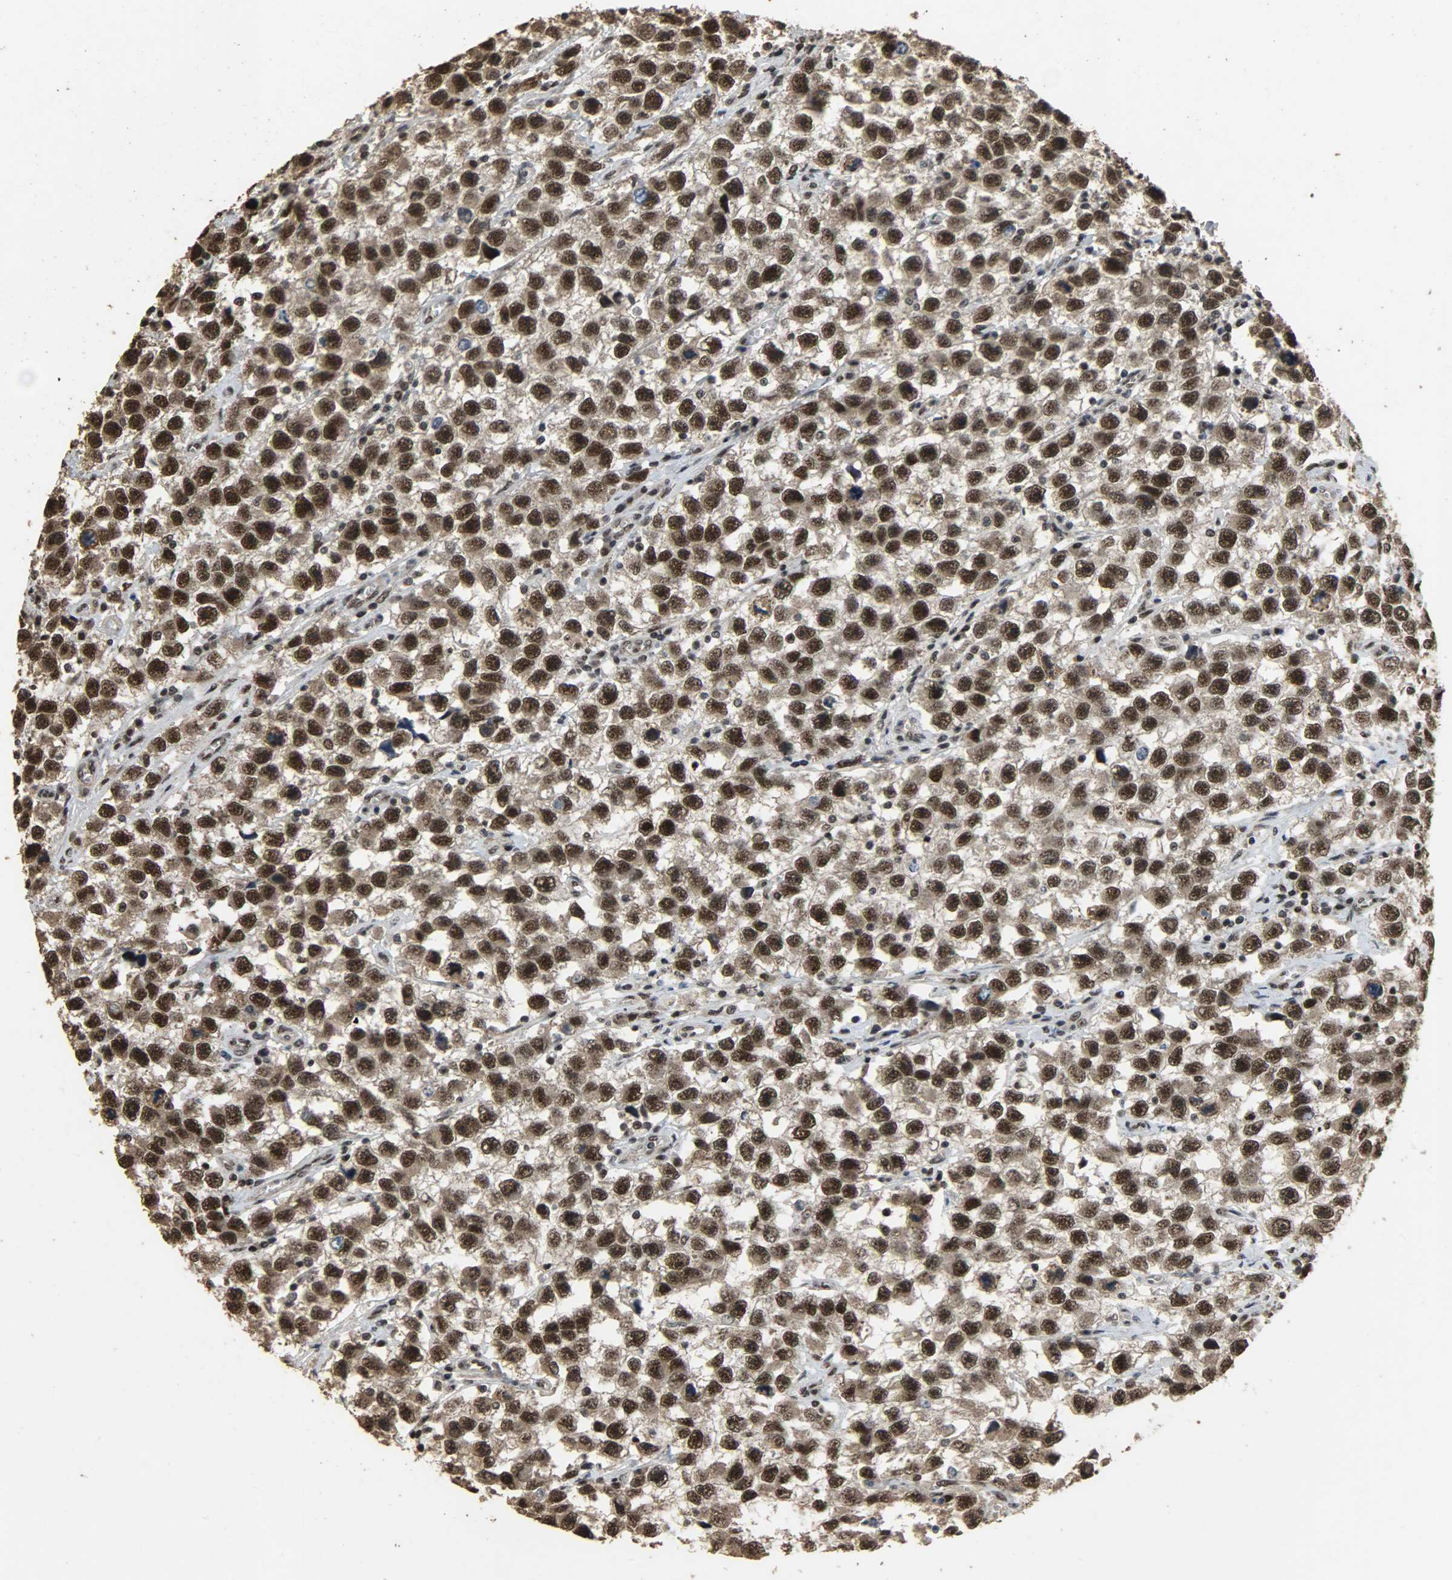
{"staining": {"intensity": "strong", "quantity": ">75%", "location": "cytoplasmic/membranous,nuclear"}, "tissue": "testis cancer", "cell_type": "Tumor cells", "image_type": "cancer", "snomed": [{"axis": "morphology", "description": "Seminoma, NOS"}, {"axis": "topography", "description": "Testis"}], "caption": "High-power microscopy captured an immunohistochemistry micrograph of seminoma (testis), revealing strong cytoplasmic/membranous and nuclear staining in approximately >75% of tumor cells.", "gene": "CCNT2", "patient": {"sex": "male", "age": 33}}